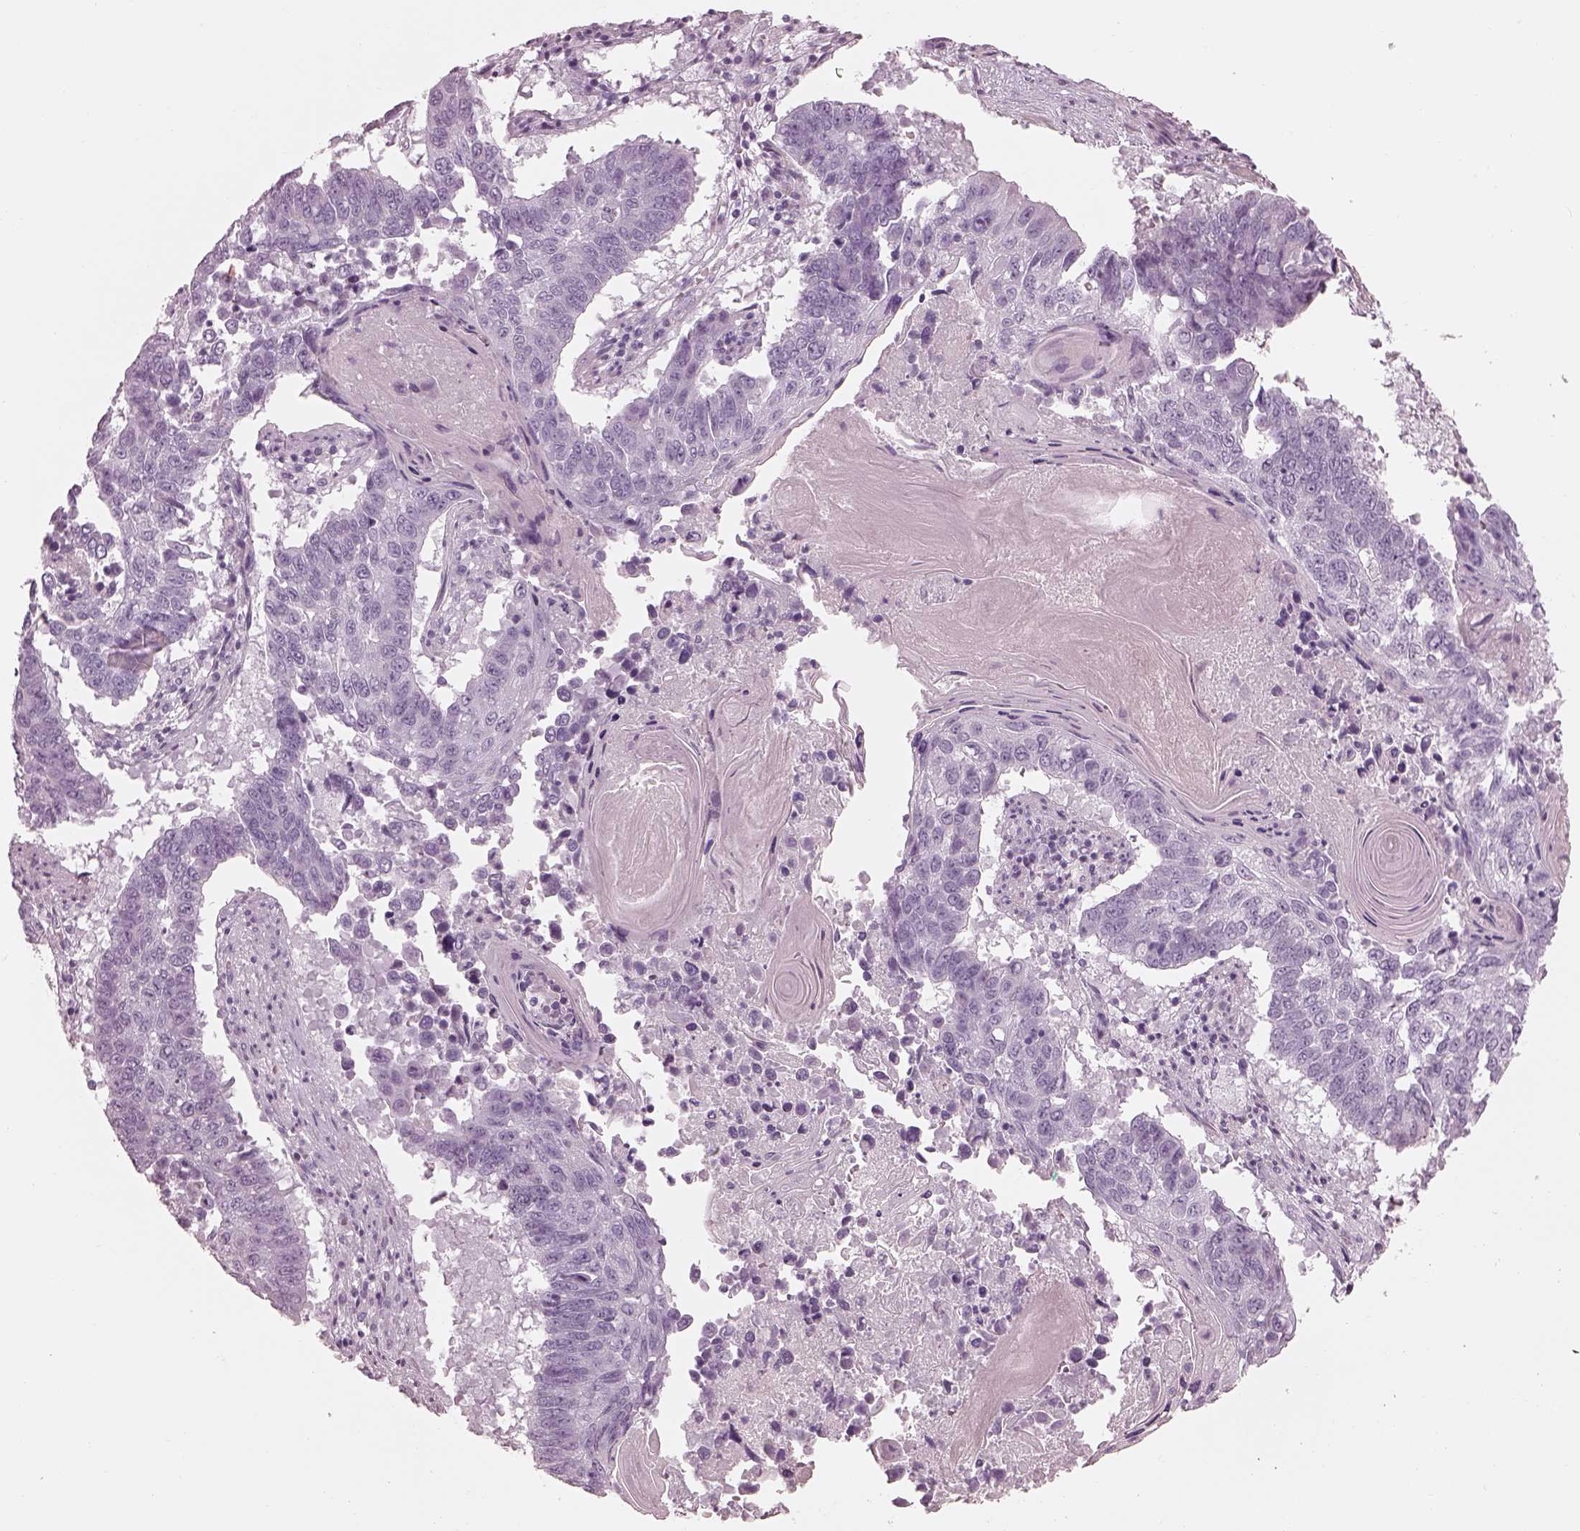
{"staining": {"intensity": "negative", "quantity": "none", "location": "none"}, "tissue": "lung cancer", "cell_type": "Tumor cells", "image_type": "cancer", "snomed": [{"axis": "morphology", "description": "Squamous cell carcinoma, NOS"}, {"axis": "topography", "description": "Lung"}], "caption": "This image is of lung cancer (squamous cell carcinoma) stained with immunohistochemistry (IHC) to label a protein in brown with the nuclei are counter-stained blue. There is no expression in tumor cells.", "gene": "RSPH9", "patient": {"sex": "male", "age": 73}}